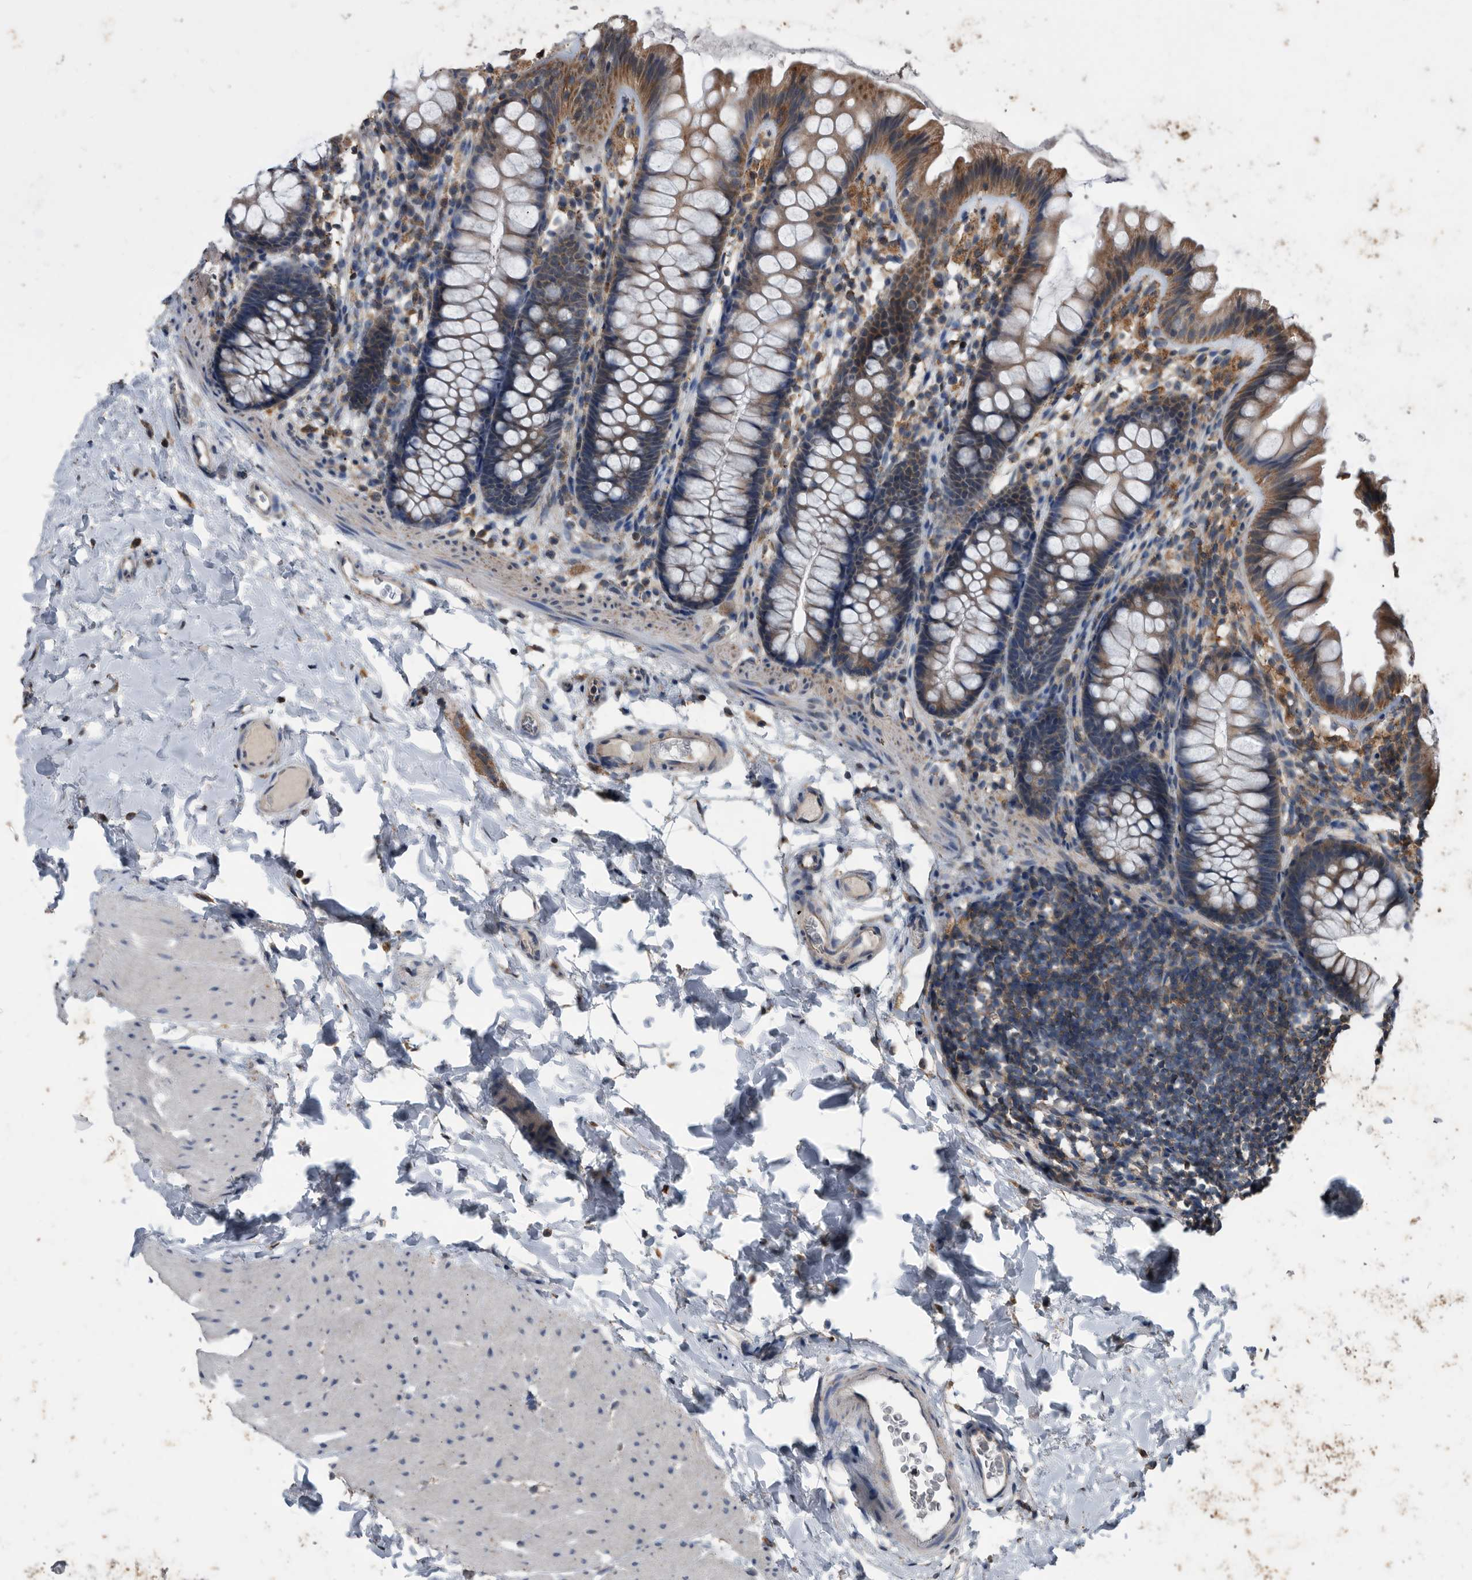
{"staining": {"intensity": "weak", "quantity": ">75%", "location": "cytoplasmic/membranous"}, "tissue": "colon", "cell_type": "Endothelial cells", "image_type": "normal", "snomed": [{"axis": "morphology", "description": "Normal tissue, NOS"}, {"axis": "topography", "description": "Colon"}], "caption": "Benign colon was stained to show a protein in brown. There is low levels of weak cytoplasmic/membranous staining in about >75% of endothelial cells.", "gene": "NRBP1", "patient": {"sex": "female", "age": 62}}